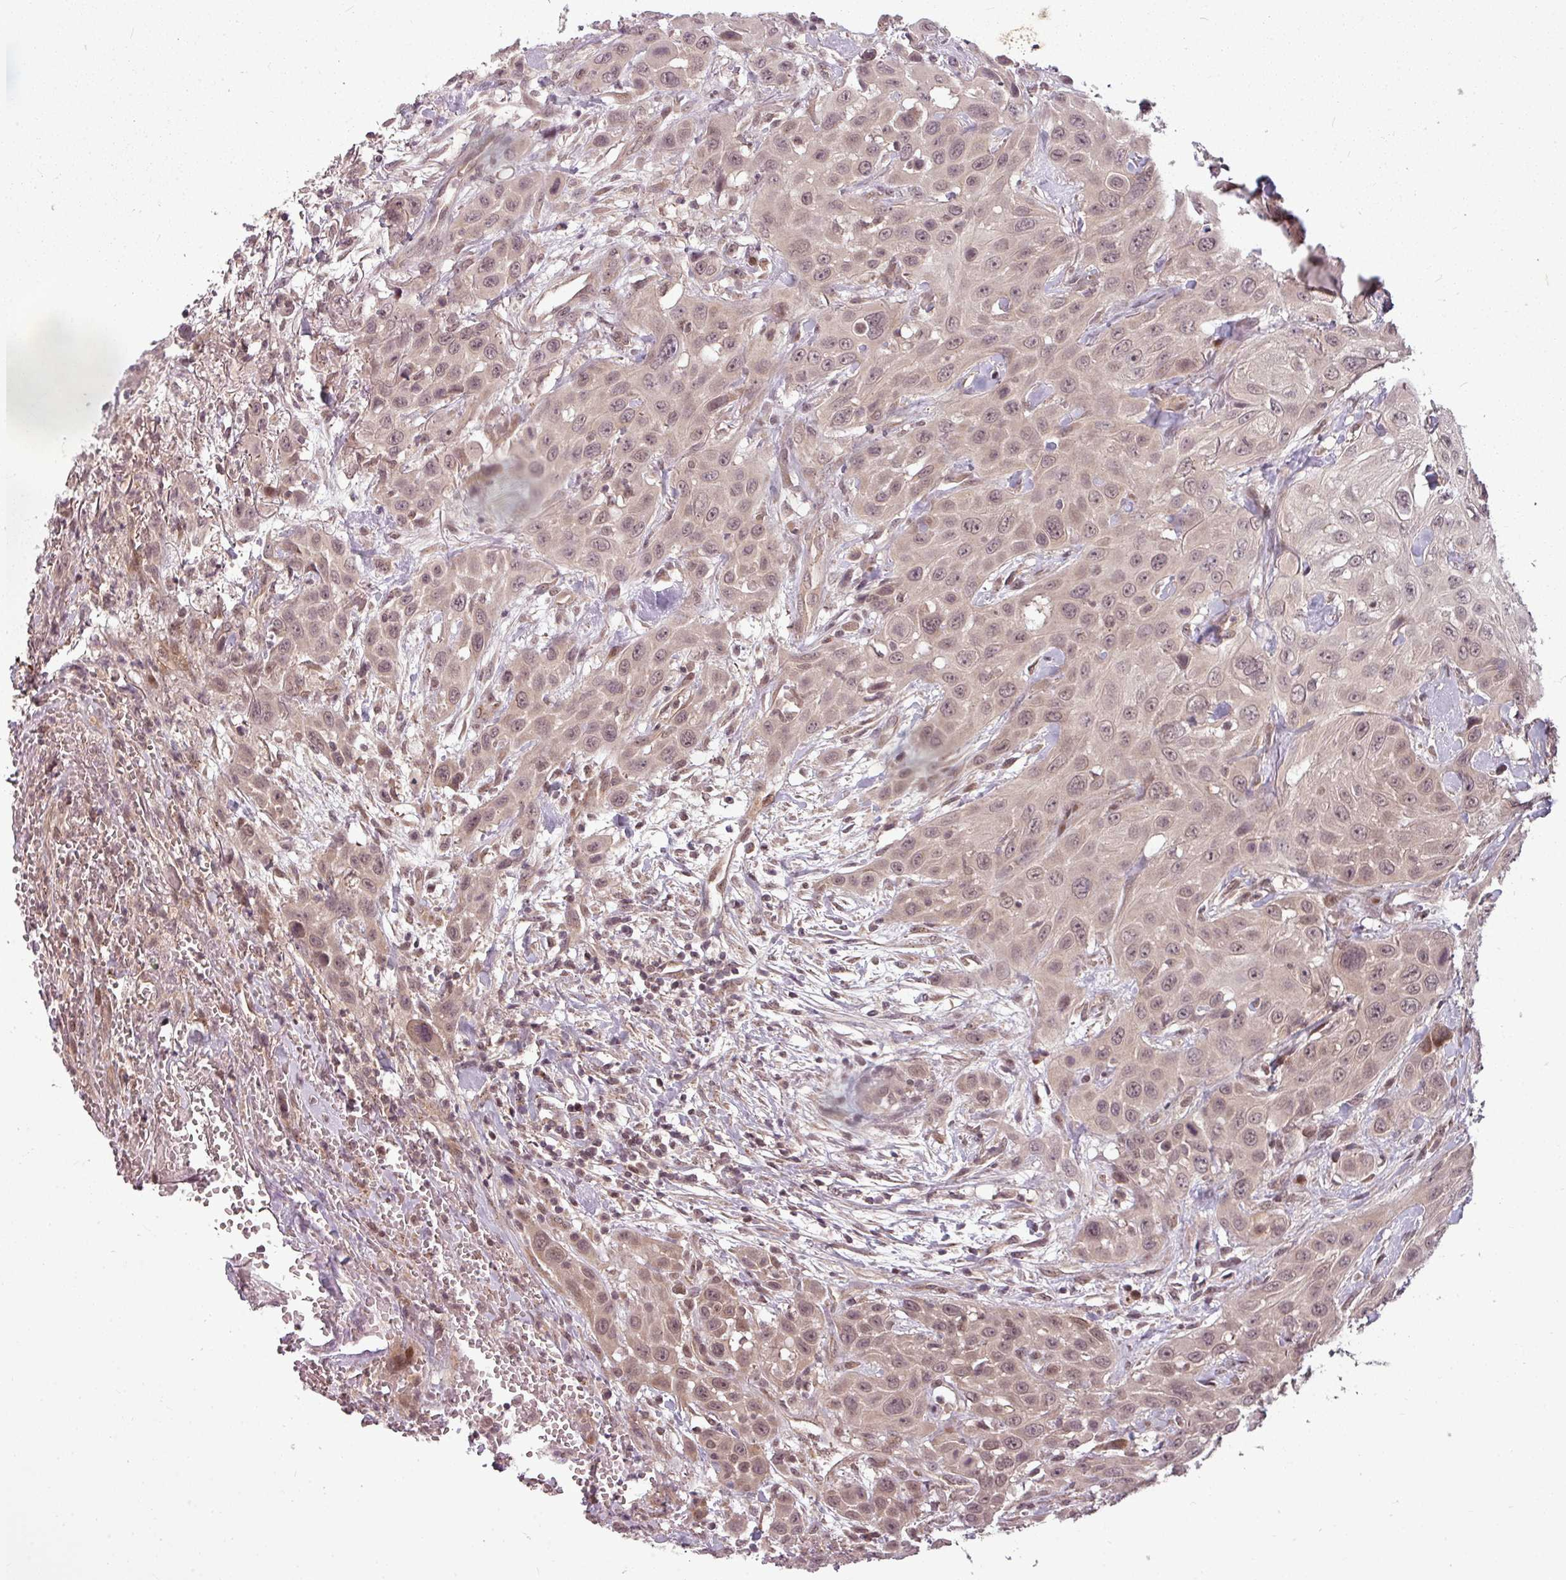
{"staining": {"intensity": "weak", "quantity": ">75%", "location": "cytoplasmic/membranous,nuclear"}, "tissue": "head and neck cancer", "cell_type": "Tumor cells", "image_type": "cancer", "snomed": [{"axis": "morphology", "description": "Squamous cell carcinoma, NOS"}, {"axis": "topography", "description": "Head-Neck"}], "caption": "The histopathology image exhibits immunohistochemical staining of head and neck cancer. There is weak cytoplasmic/membranous and nuclear expression is appreciated in approximately >75% of tumor cells. (DAB = brown stain, brightfield microscopy at high magnification).", "gene": "CLIC1", "patient": {"sex": "male", "age": 81}}